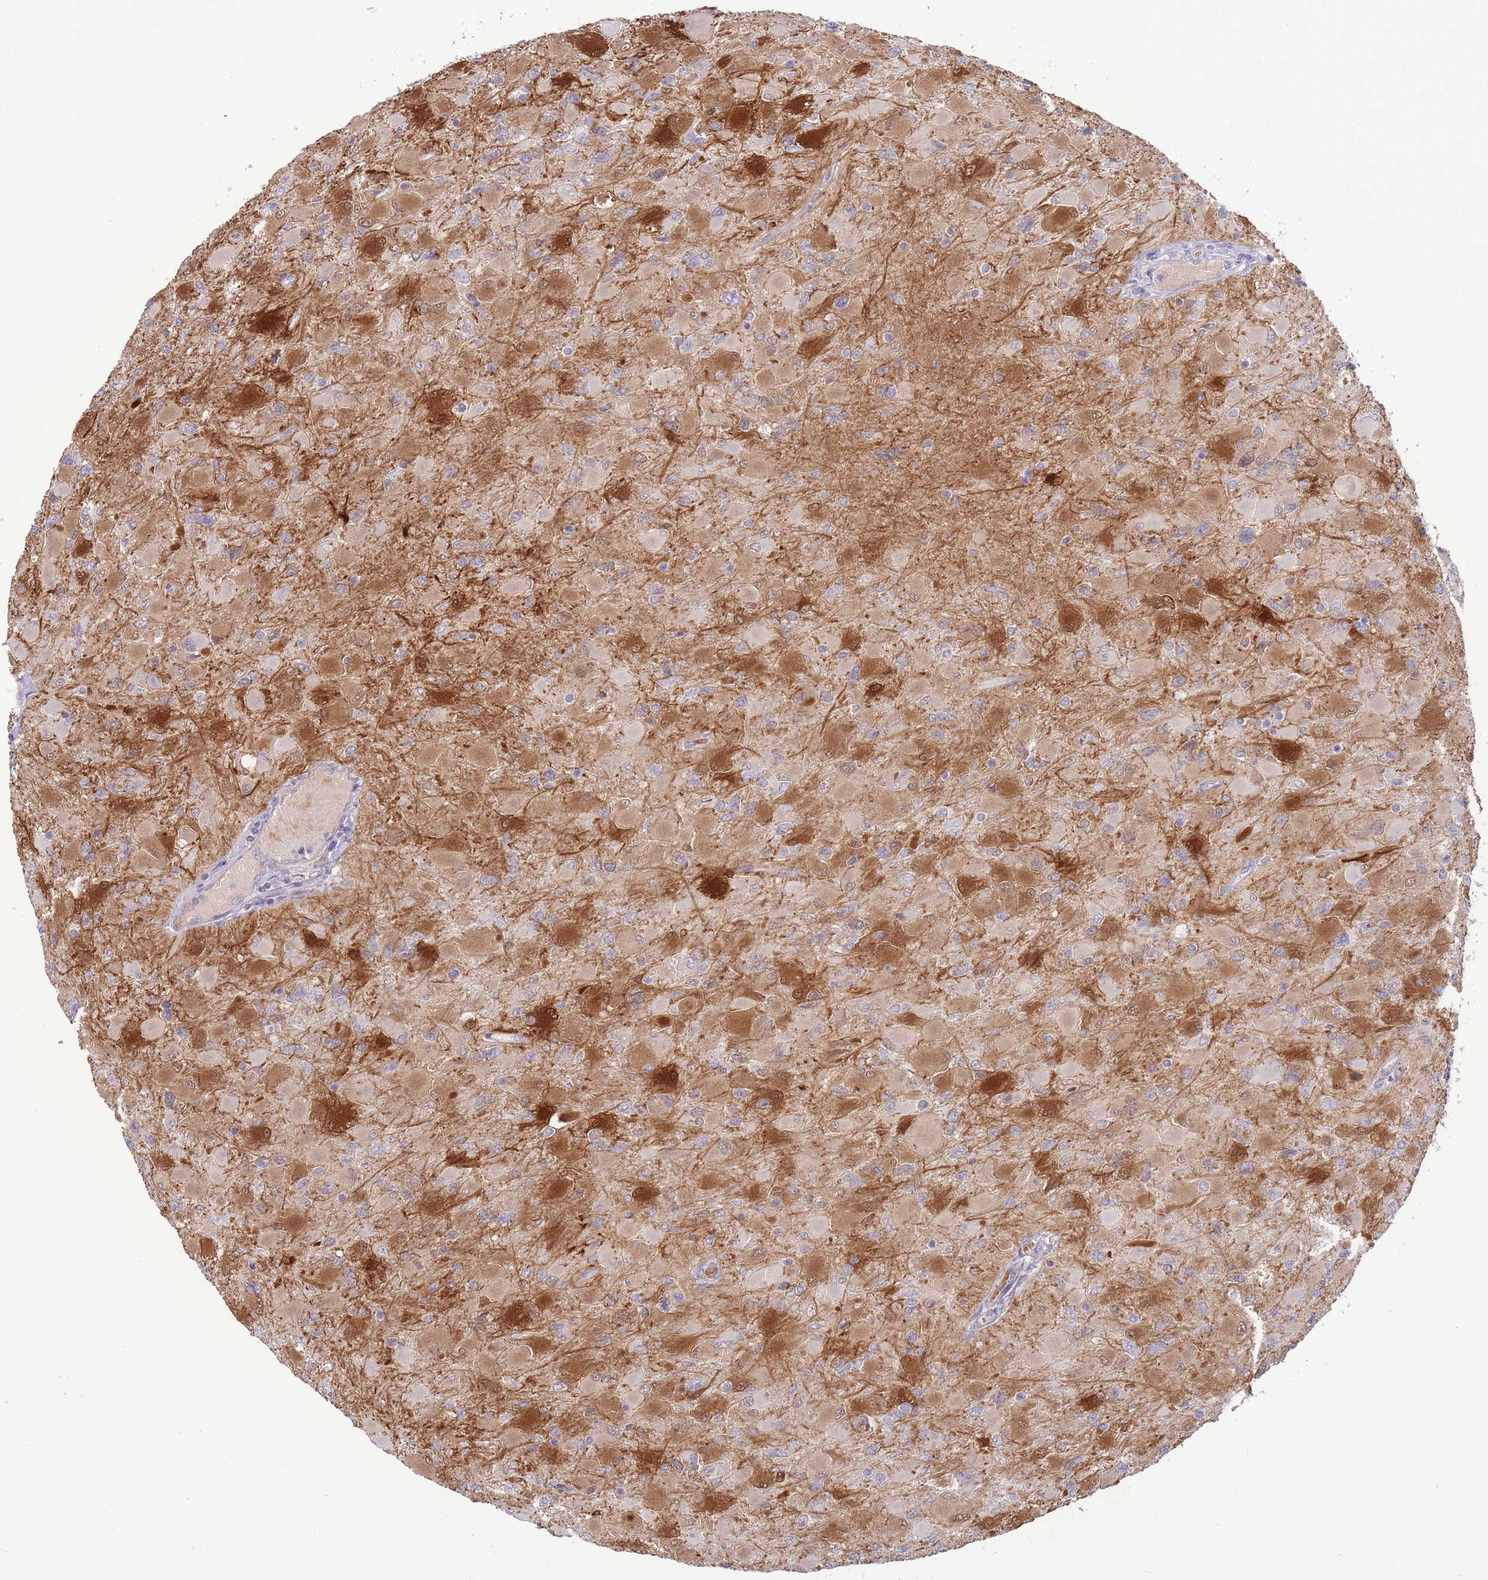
{"staining": {"intensity": "moderate", "quantity": "25%-75%", "location": "cytoplasmic/membranous,nuclear"}, "tissue": "glioma", "cell_type": "Tumor cells", "image_type": "cancer", "snomed": [{"axis": "morphology", "description": "Glioma, malignant, High grade"}, {"axis": "topography", "description": "Cerebral cortex"}], "caption": "The photomicrograph exhibits staining of malignant glioma (high-grade), revealing moderate cytoplasmic/membranous and nuclear protein staining (brown color) within tumor cells. The staining is performed using DAB (3,3'-diaminobenzidine) brown chromogen to label protein expression. The nuclei are counter-stained blue using hematoxylin.", "gene": "FBXO46", "patient": {"sex": "female", "age": 36}}